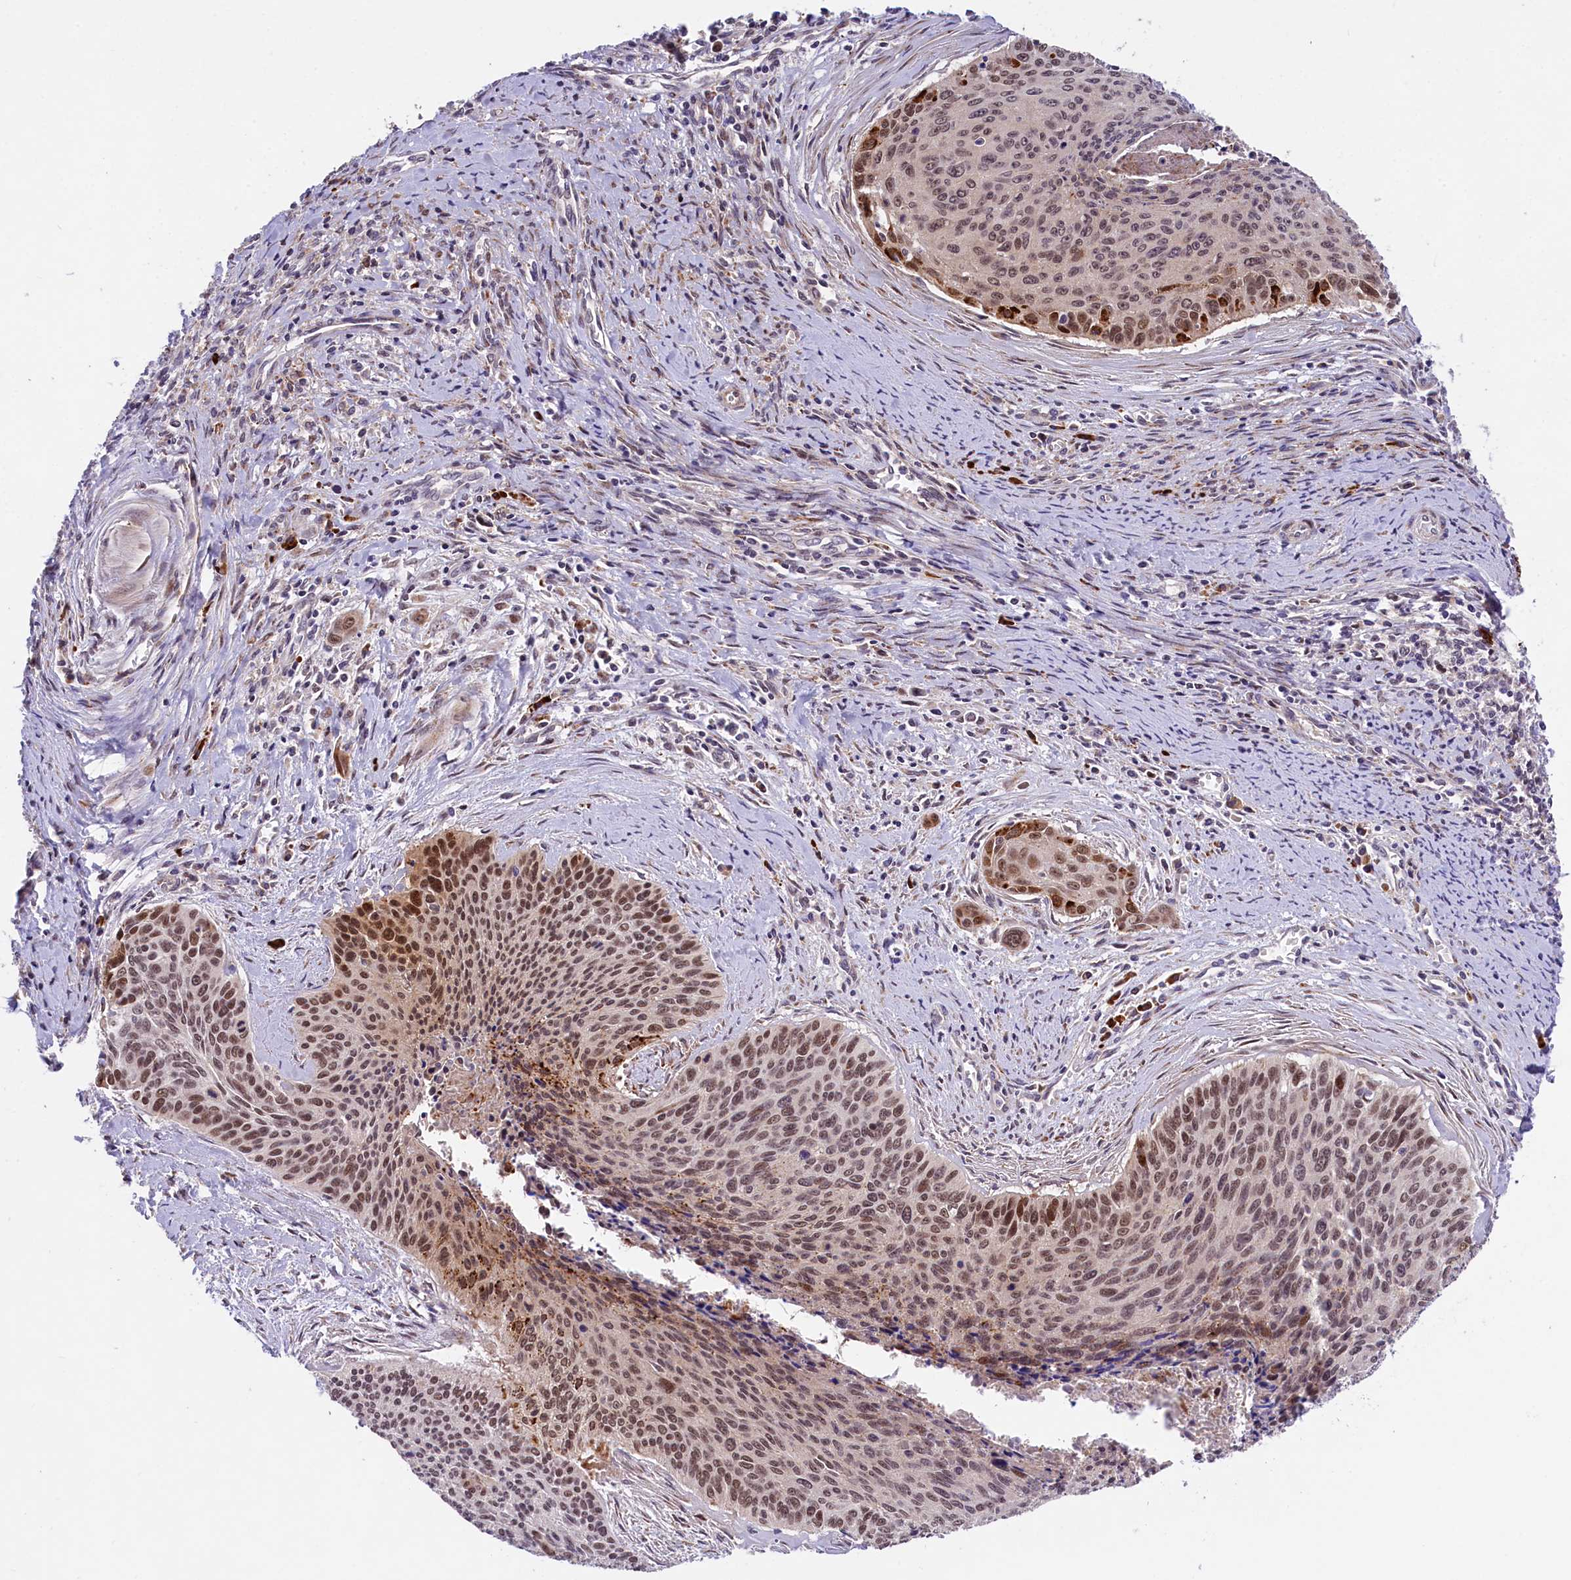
{"staining": {"intensity": "moderate", "quantity": ">75%", "location": "nuclear"}, "tissue": "cervical cancer", "cell_type": "Tumor cells", "image_type": "cancer", "snomed": [{"axis": "morphology", "description": "Squamous cell carcinoma, NOS"}, {"axis": "topography", "description": "Cervix"}], "caption": "Protein analysis of cervical cancer tissue exhibits moderate nuclear positivity in approximately >75% of tumor cells. The protein is stained brown, and the nuclei are stained in blue (DAB IHC with brightfield microscopy, high magnification).", "gene": "FBXO45", "patient": {"sex": "female", "age": 55}}